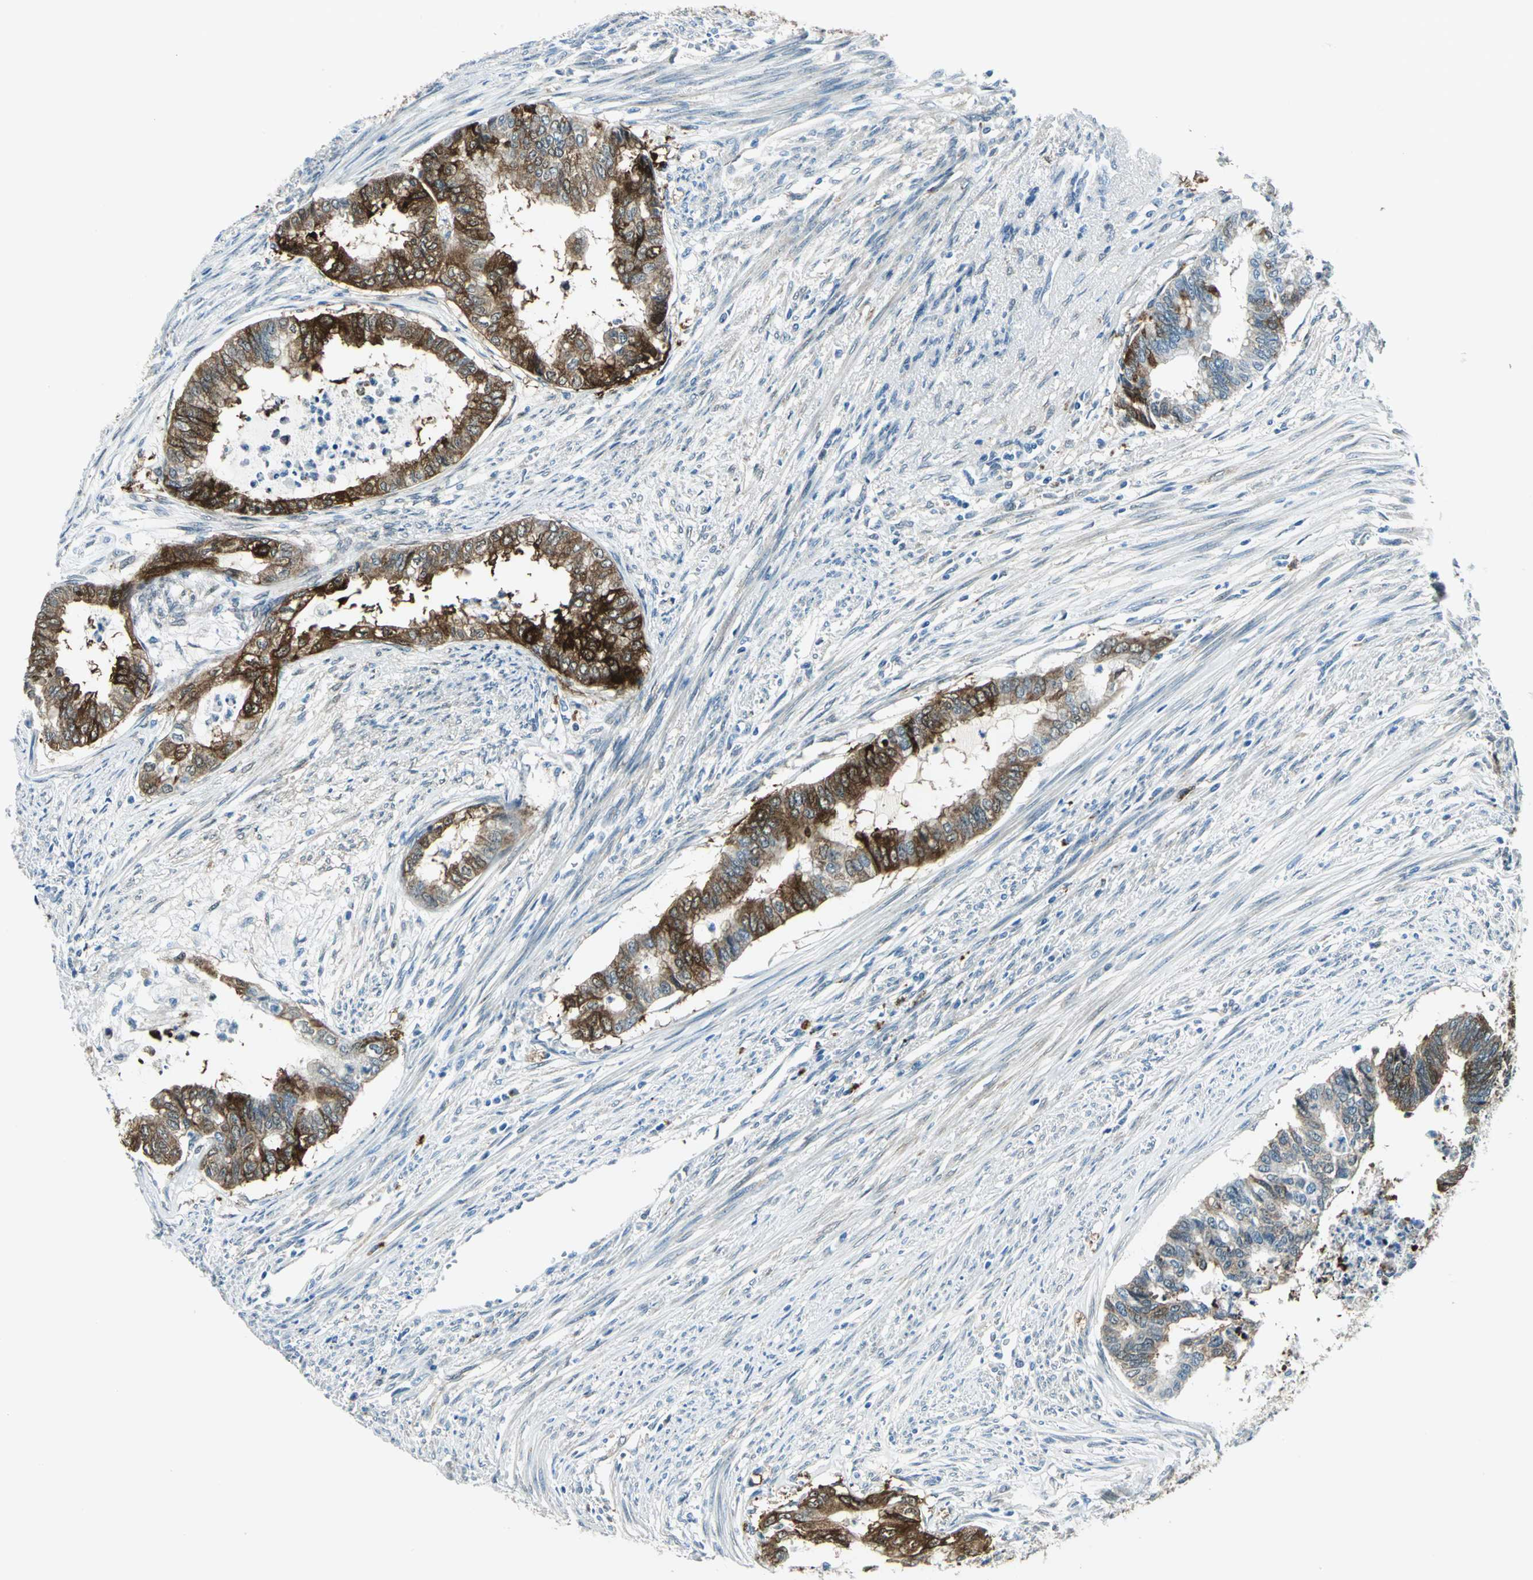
{"staining": {"intensity": "strong", "quantity": "25%-75%", "location": "cytoplasmic/membranous"}, "tissue": "endometrial cancer", "cell_type": "Tumor cells", "image_type": "cancer", "snomed": [{"axis": "morphology", "description": "Adenocarcinoma, NOS"}, {"axis": "topography", "description": "Endometrium"}], "caption": "Immunohistochemical staining of human endometrial cancer (adenocarcinoma) demonstrates high levels of strong cytoplasmic/membranous positivity in approximately 25%-75% of tumor cells. (DAB (3,3'-diaminobenzidine) IHC with brightfield microscopy, high magnification).", "gene": "HSPB1", "patient": {"sex": "female", "age": 79}}